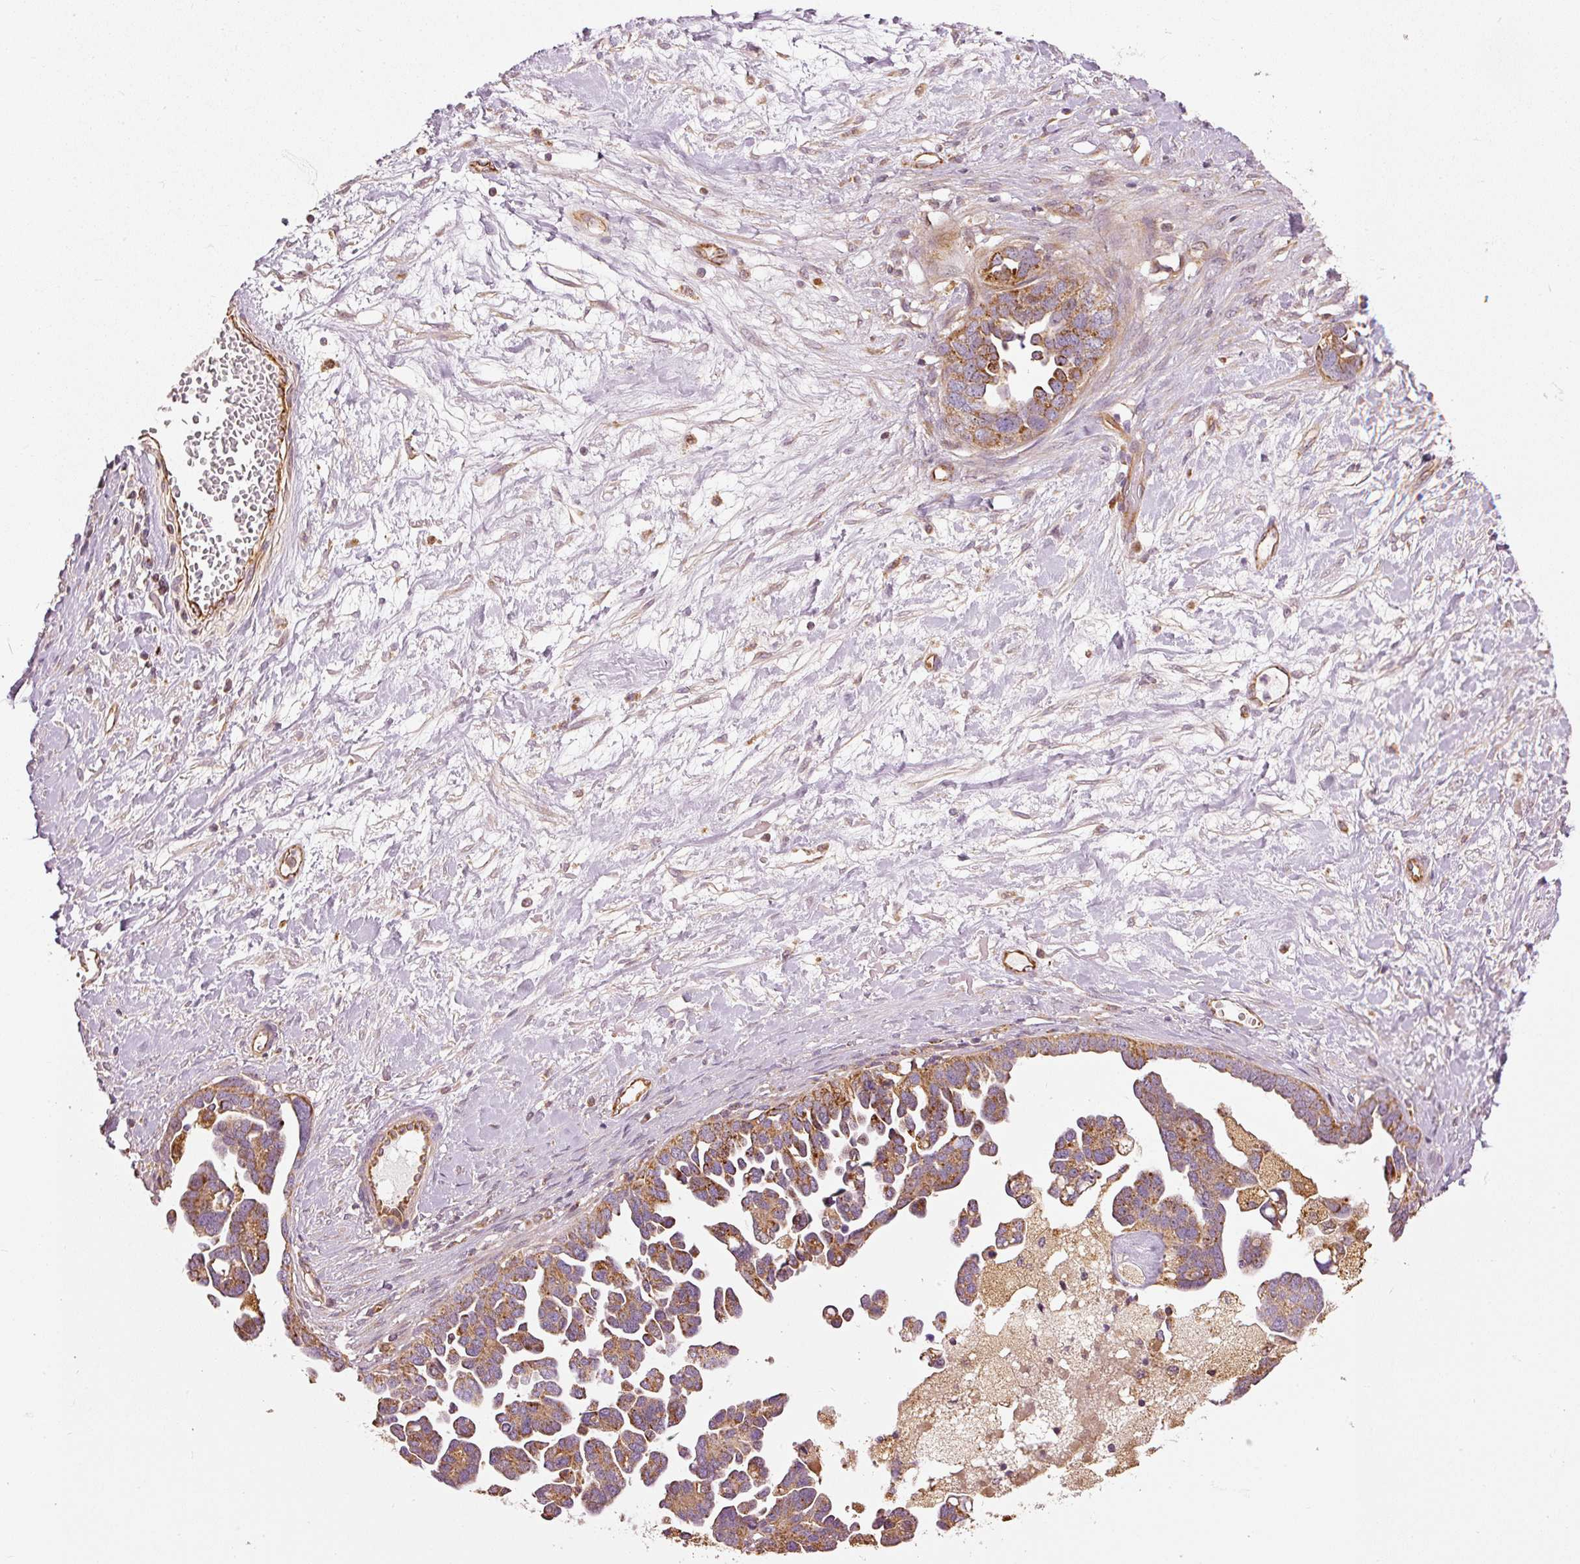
{"staining": {"intensity": "moderate", "quantity": ">75%", "location": "cytoplasmic/membranous"}, "tissue": "ovarian cancer", "cell_type": "Tumor cells", "image_type": "cancer", "snomed": [{"axis": "morphology", "description": "Cystadenocarcinoma, serous, NOS"}, {"axis": "topography", "description": "Ovary"}], "caption": "Immunohistochemical staining of ovarian cancer (serous cystadenocarcinoma) reveals medium levels of moderate cytoplasmic/membranous protein staining in approximately >75% of tumor cells. (Brightfield microscopy of DAB IHC at high magnification).", "gene": "MTHFD1L", "patient": {"sex": "female", "age": 54}}